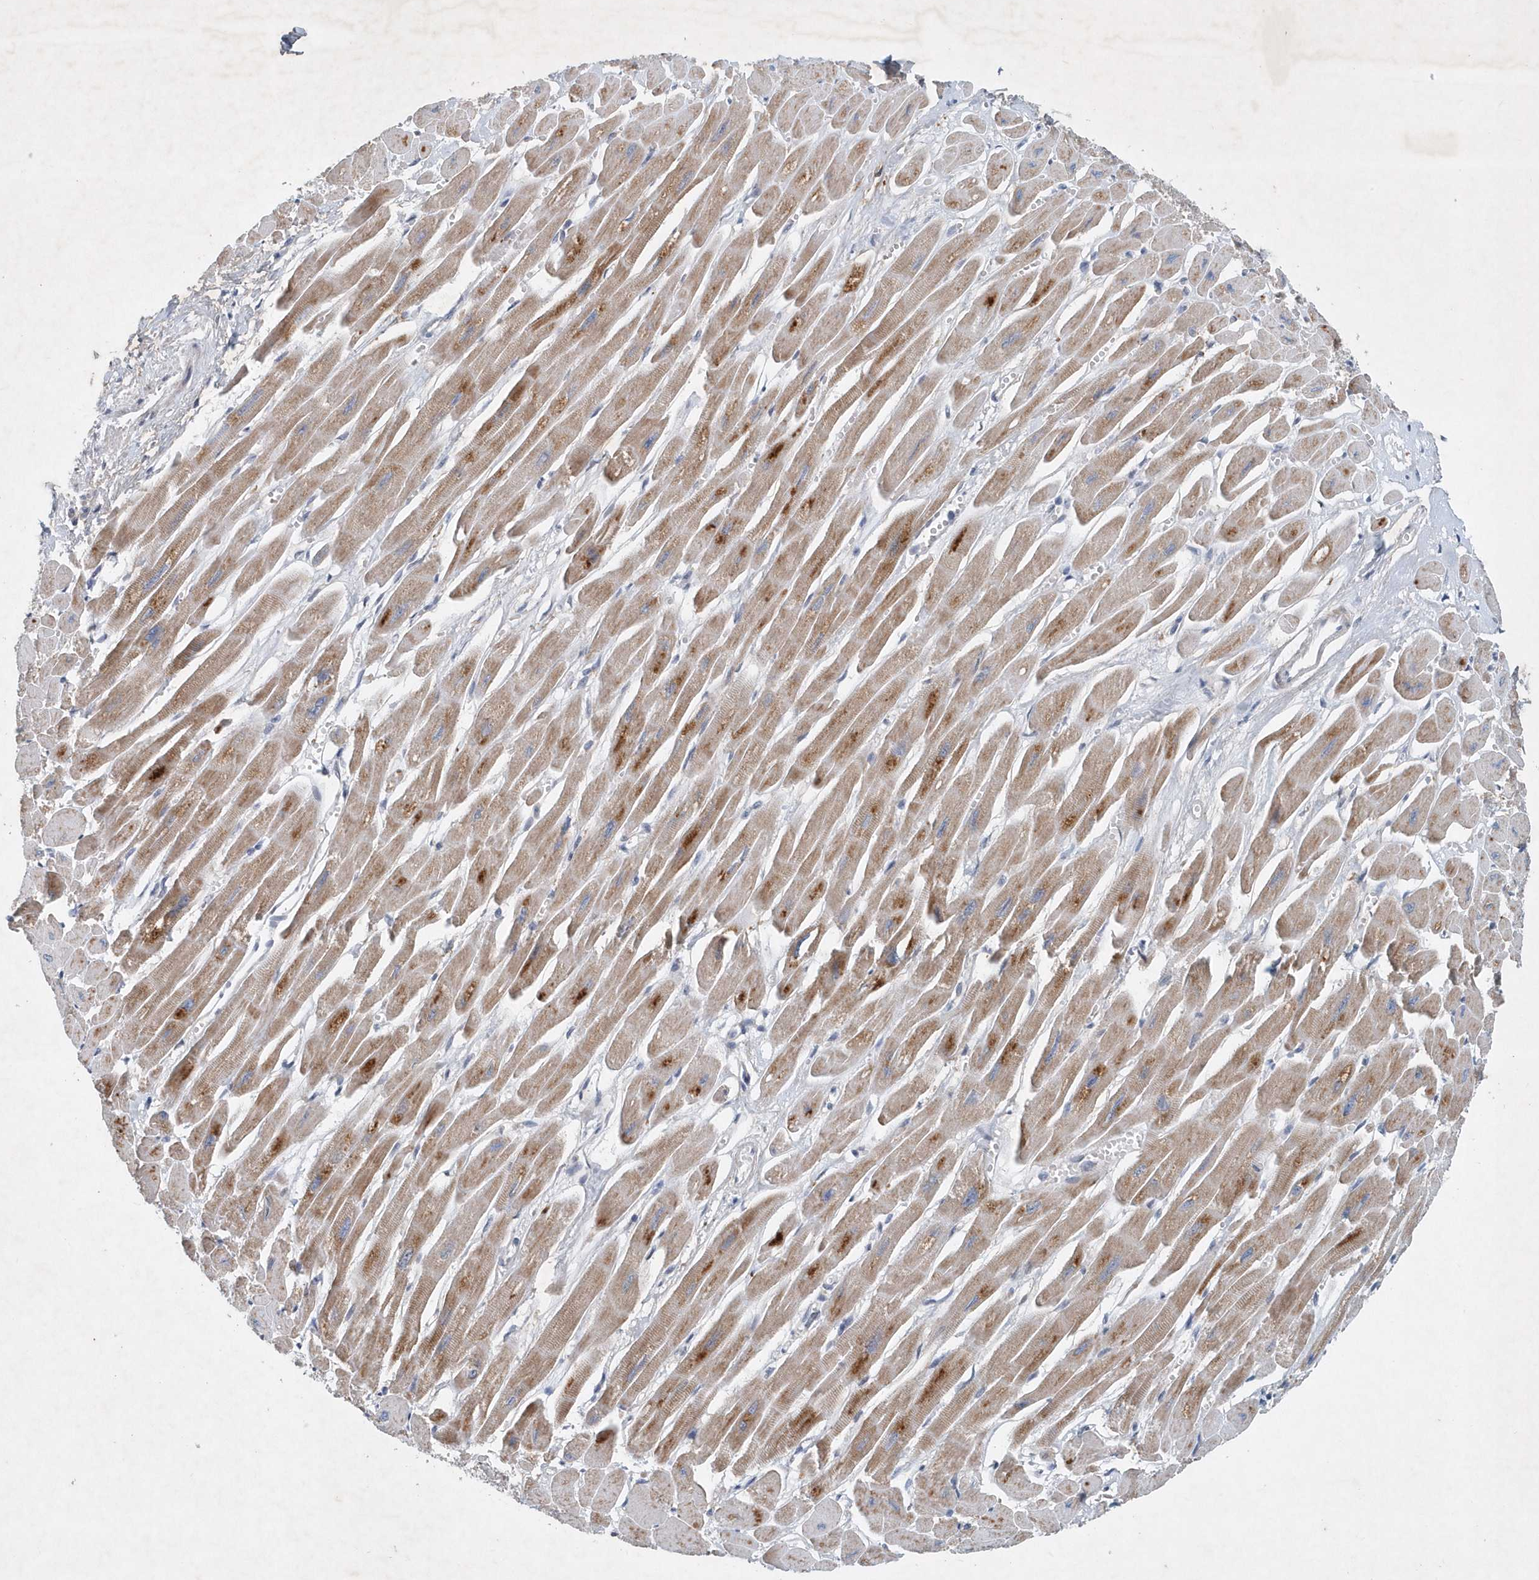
{"staining": {"intensity": "moderate", "quantity": "25%-75%", "location": "cytoplasmic/membranous"}, "tissue": "heart muscle", "cell_type": "Cardiomyocytes", "image_type": "normal", "snomed": [{"axis": "morphology", "description": "Normal tissue, NOS"}, {"axis": "topography", "description": "Heart"}], "caption": "Immunohistochemical staining of normal human heart muscle reveals moderate cytoplasmic/membranous protein staining in about 25%-75% of cardiomyocytes.", "gene": "P2RY10", "patient": {"sex": "female", "age": 54}}